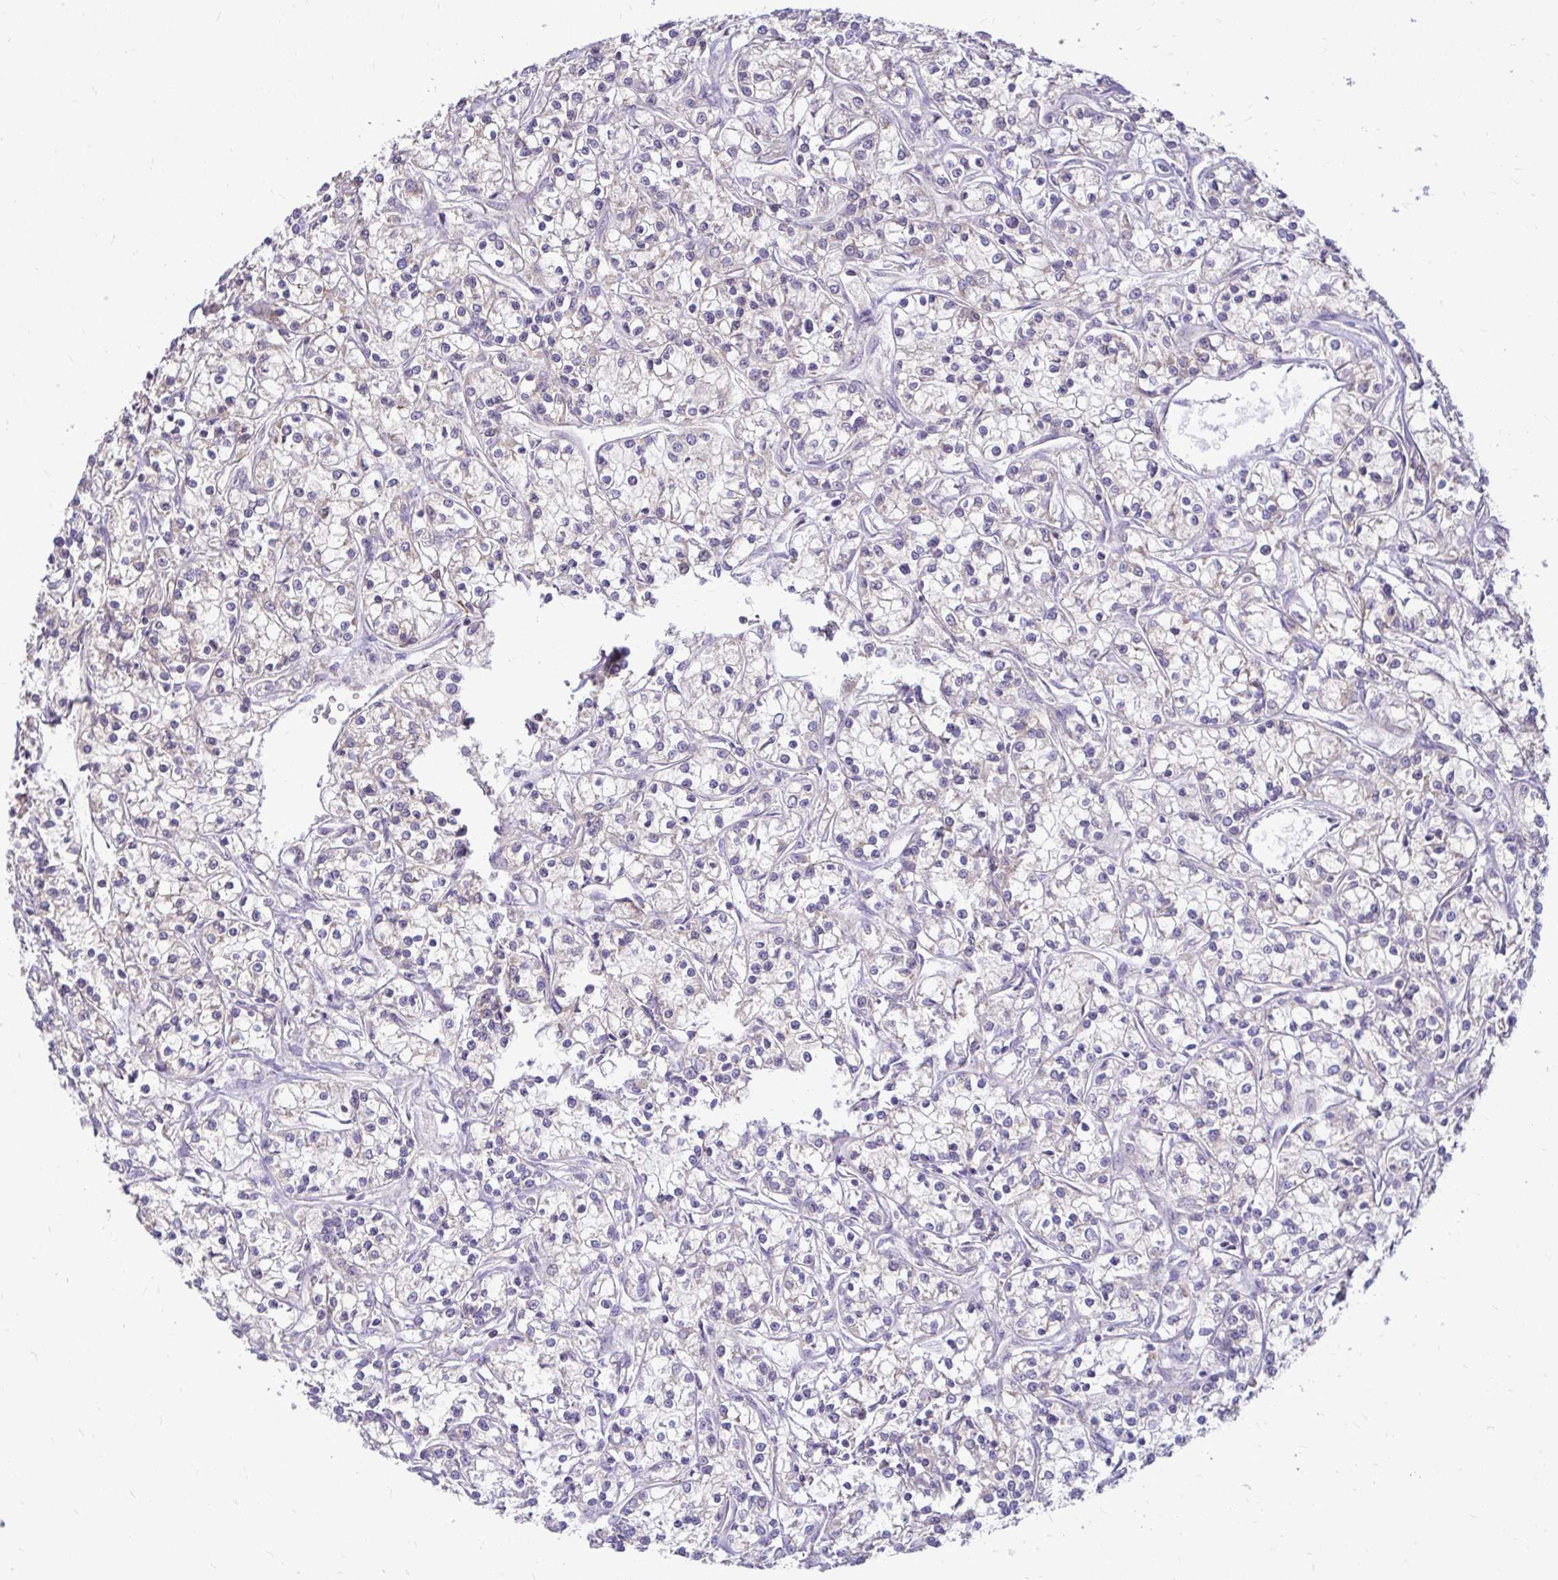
{"staining": {"intensity": "negative", "quantity": "none", "location": "none"}, "tissue": "renal cancer", "cell_type": "Tumor cells", "image_type": "cancer", "snomed": [{"axis": "morphology", "description": "Adenocarcinoma, NOS"}, {"axis": "topography", "description": "Kidney"}], "caption": "Immunohistochemistry (IHC) of renal adenocarcinoma shows no staining in tumor cells.", "gene": "FMR1", "patient": {"sex": "female", "age": 59}}